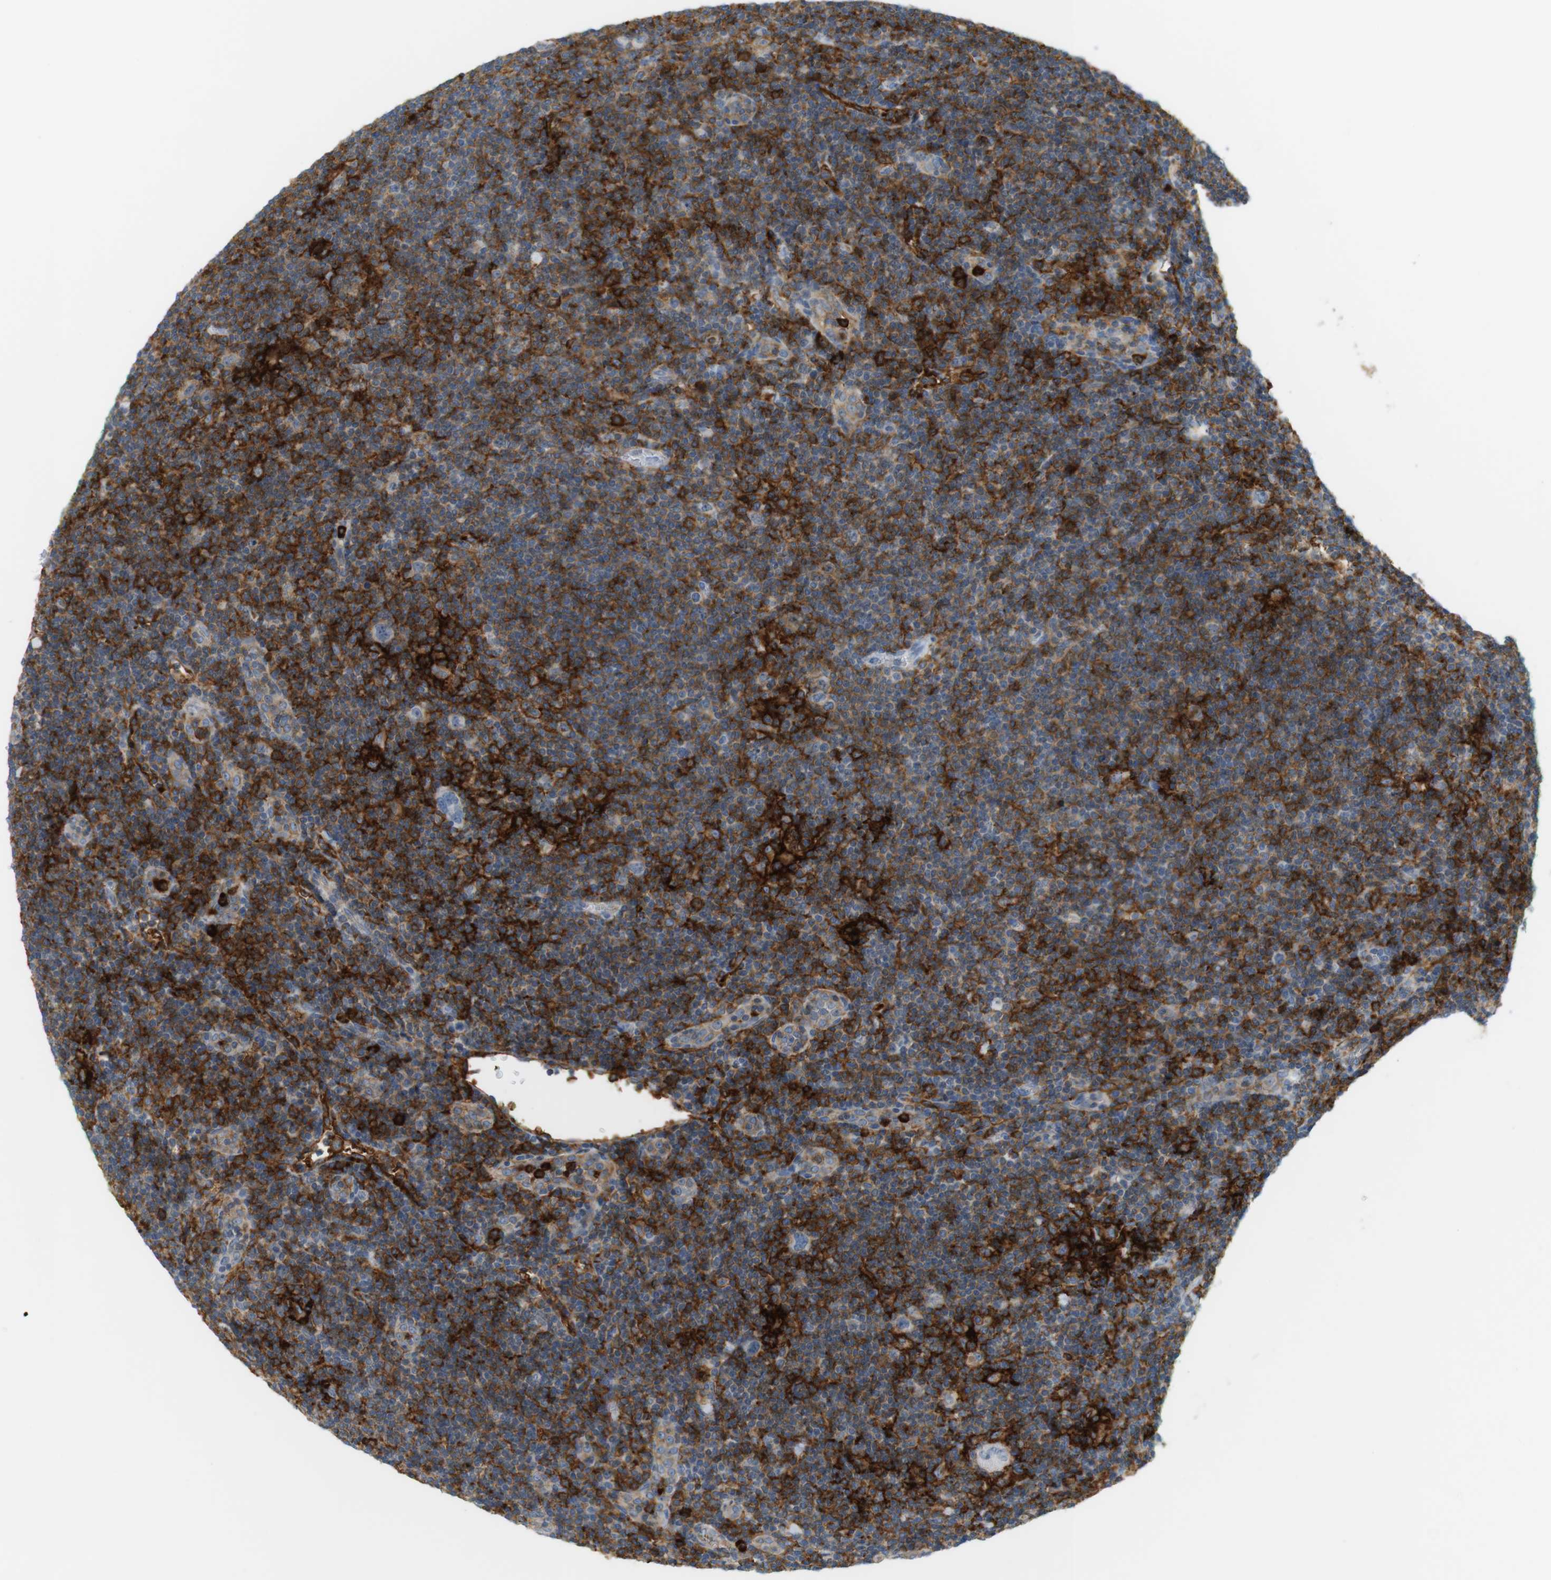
{"staining": {"intensity": "negative", "quantity": "none", "location": "none"}, "tissue": "lymphoma", "cell_type": "Tumor cells", "image_type": "cancer", "snomed": [{"axis": "morphology", "description": "Hodgkin's disease, NOS"}, {"axis": "topography", "description": "Lymph node"}], "caption": "Protein analysis of lymphoma demonstrates no significant expression in tumor cells.", "gene": "SIRPA", "patient": {"sex": "female", "age": 57}}